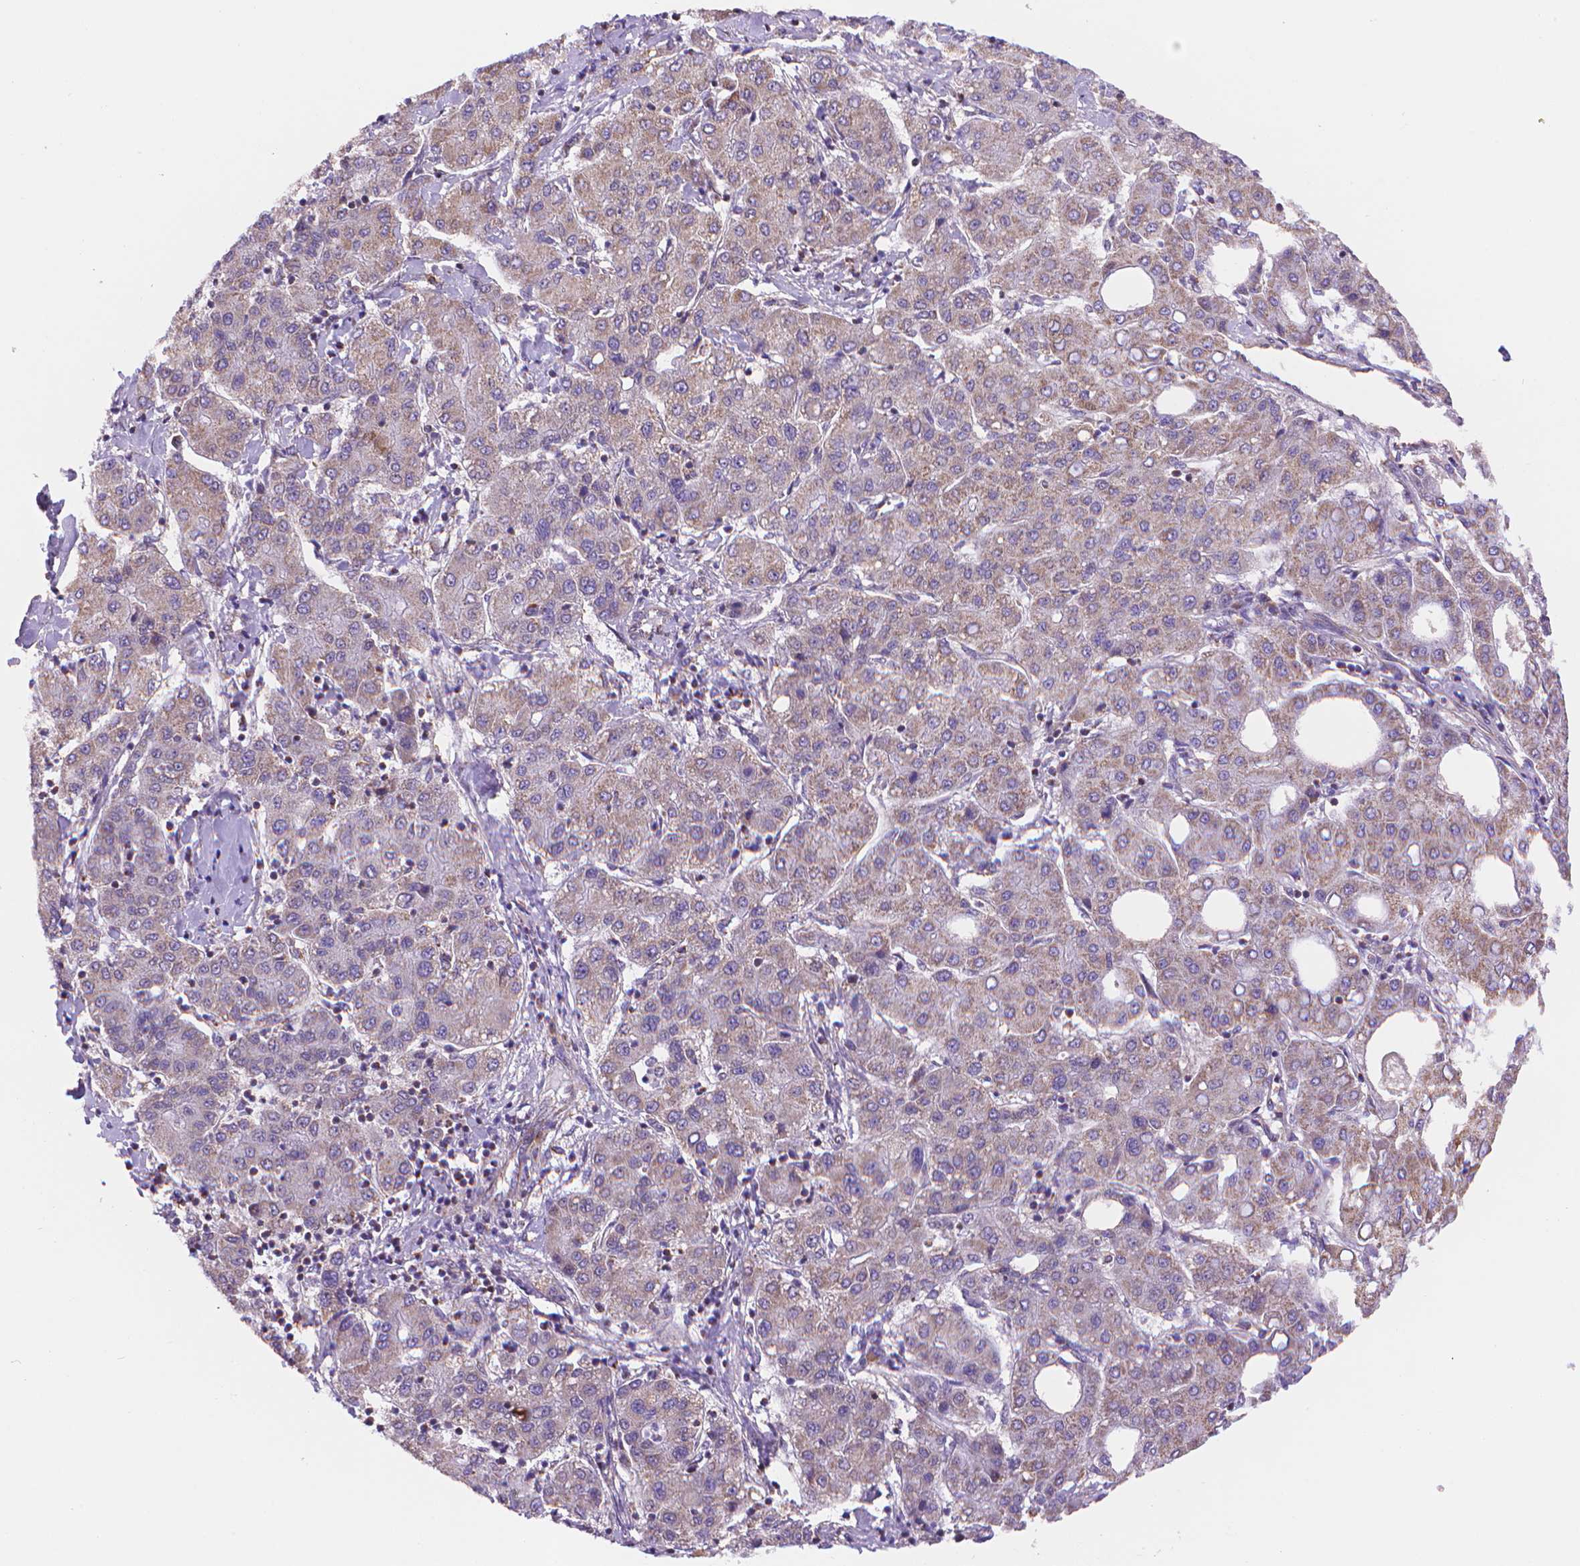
{"staining": {"intensity": "weak", "quantity": "<25%", "location": "cytoplasmic/membranous"}, "tissue": "liver cancer", "cell_type": "Tumor cells", "image_type": "cancer", "snomed": [{"axis": "morphology", "description": "Carcinoma, Hepatocellular, NOS"}, {"axis": "topography", "description": "Liver"}], "caption": "Tumor cells are negative for protein expression in human liver cancer (hepatocellular carcinoma).", "gene": "CYYR1", "patient": {"sex": "male", "age": 65}}